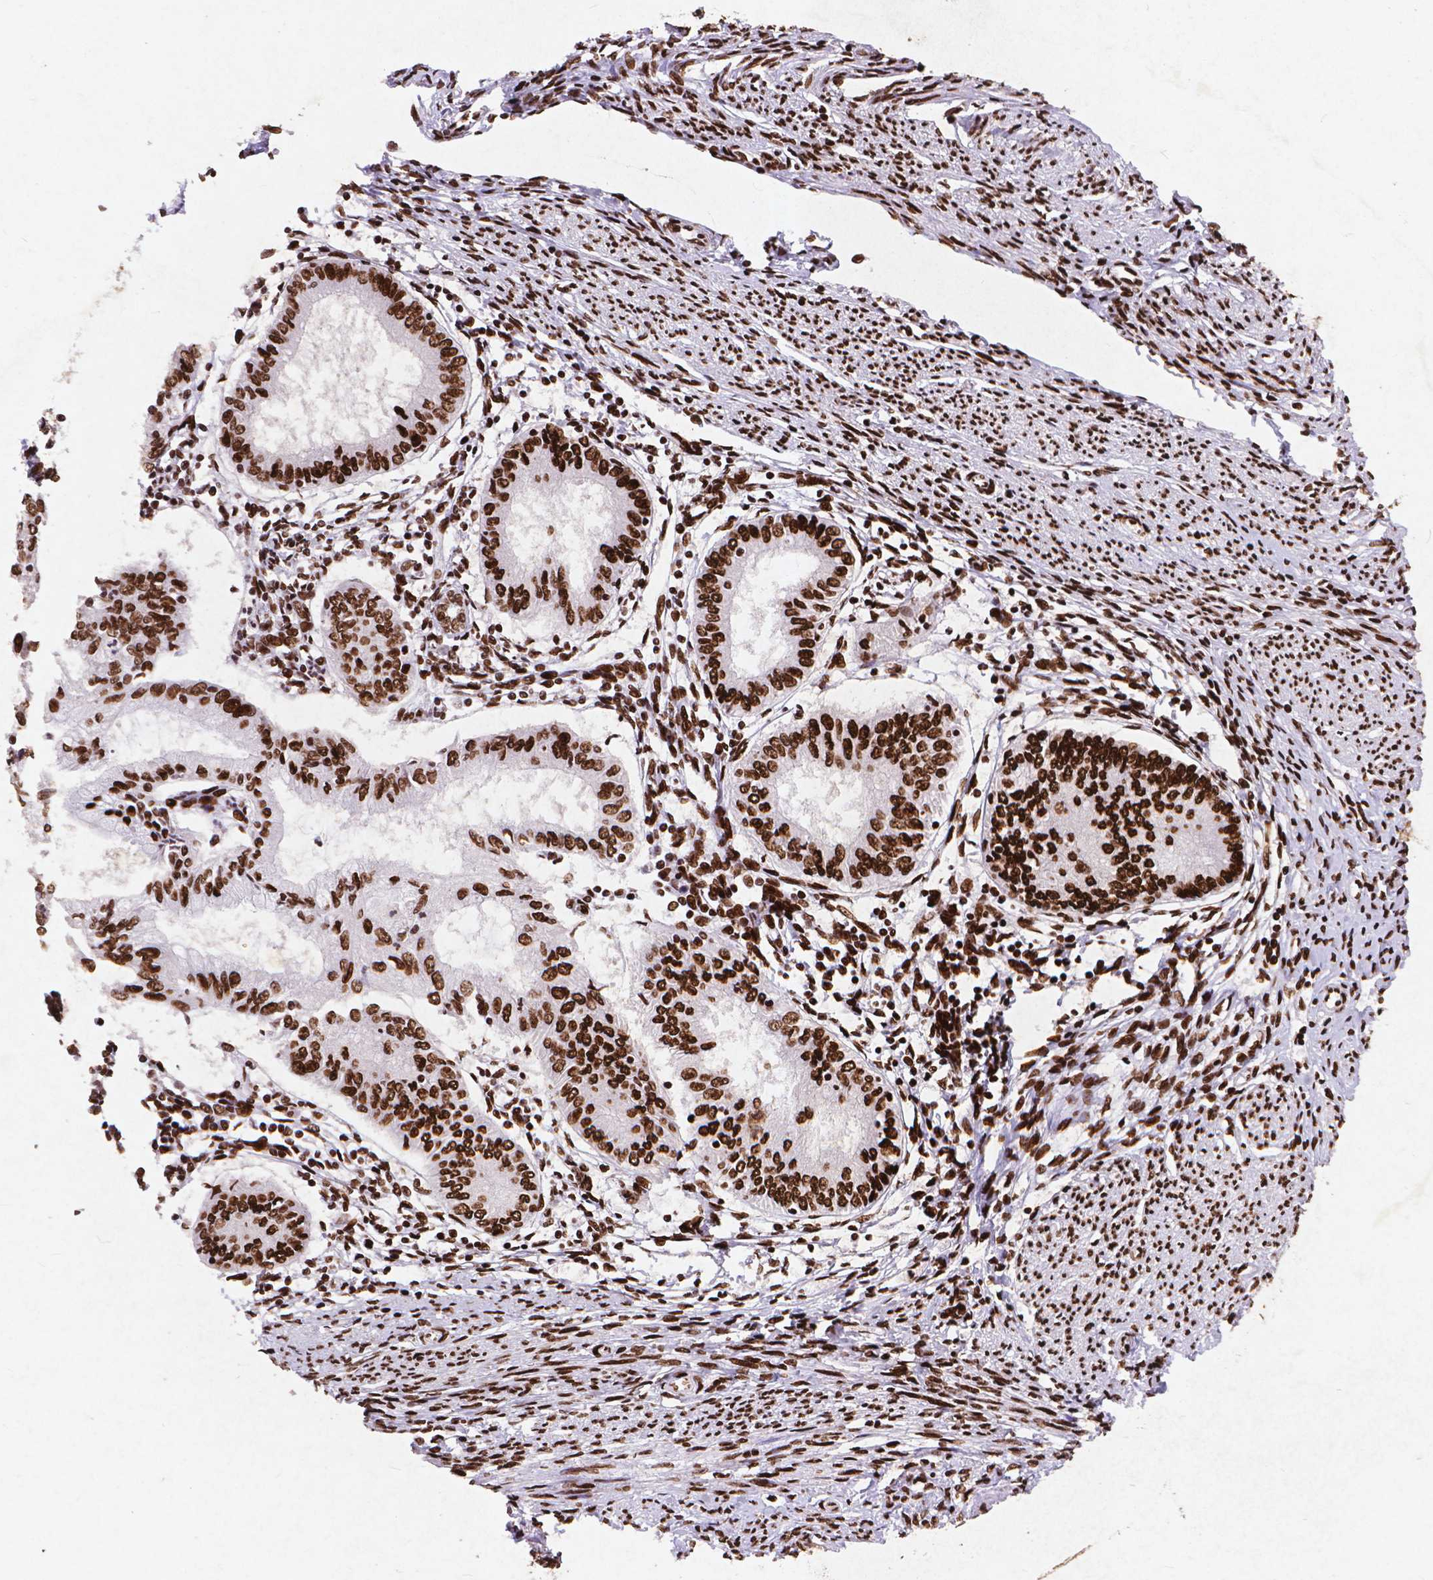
{"staining": {"intensity": "strong", "quantity": ">75%", "location": "nuclear"}, "tissue": "endometrial cancer", "cell_type": "Tumor cells", "image_type": "cancer", "snomed": [{"axis": "morphology", "description": "Adenocarcinoma, NOS"}, {"axis": "topography", "description": "Endometrium"}], "caption": "Strong nuclear protein staining is present in about >75% of tumor cells in adenocarcinoma (endometrial).", "gene": "CITED2", "patient": {"sex": "female", "age": 68}}